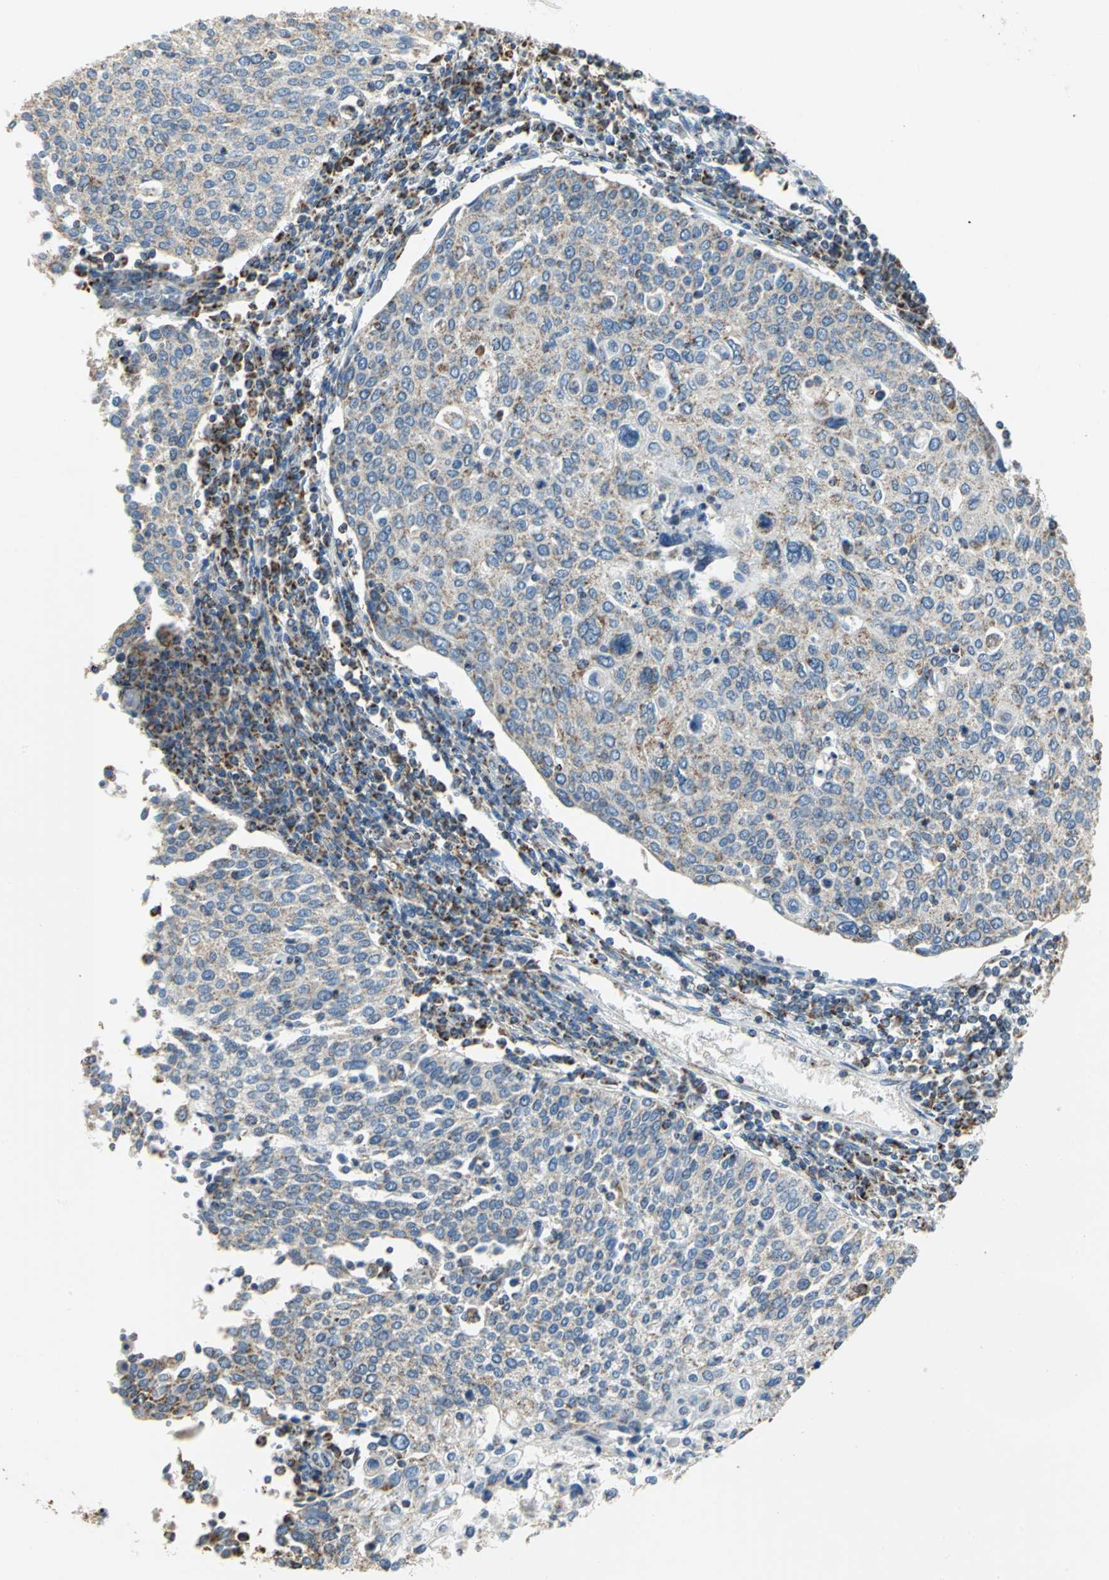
{"staining": {"intensity": "weak", "quantity": "25%-75%", "location": "cytoplasmic/membranous"}, "tissue": "cervical cancer", "cell_type": "Tumor cells", "image_type": "cancer", "snomed": [{"axis": "morphology", "description": "Squamous cell carcinoma, NOS"}, {"axis": "topography", "description": "Cervix"}], "caption": "This is a micrograph of immunohistochemistry staining of cervical cancer (squamous cell carcinoma), which shows weak staining in the cytoplasmic/membranous of tumor cells.", "gene": "NTRK1", "patient": {"sex": "female", "age": 40}}